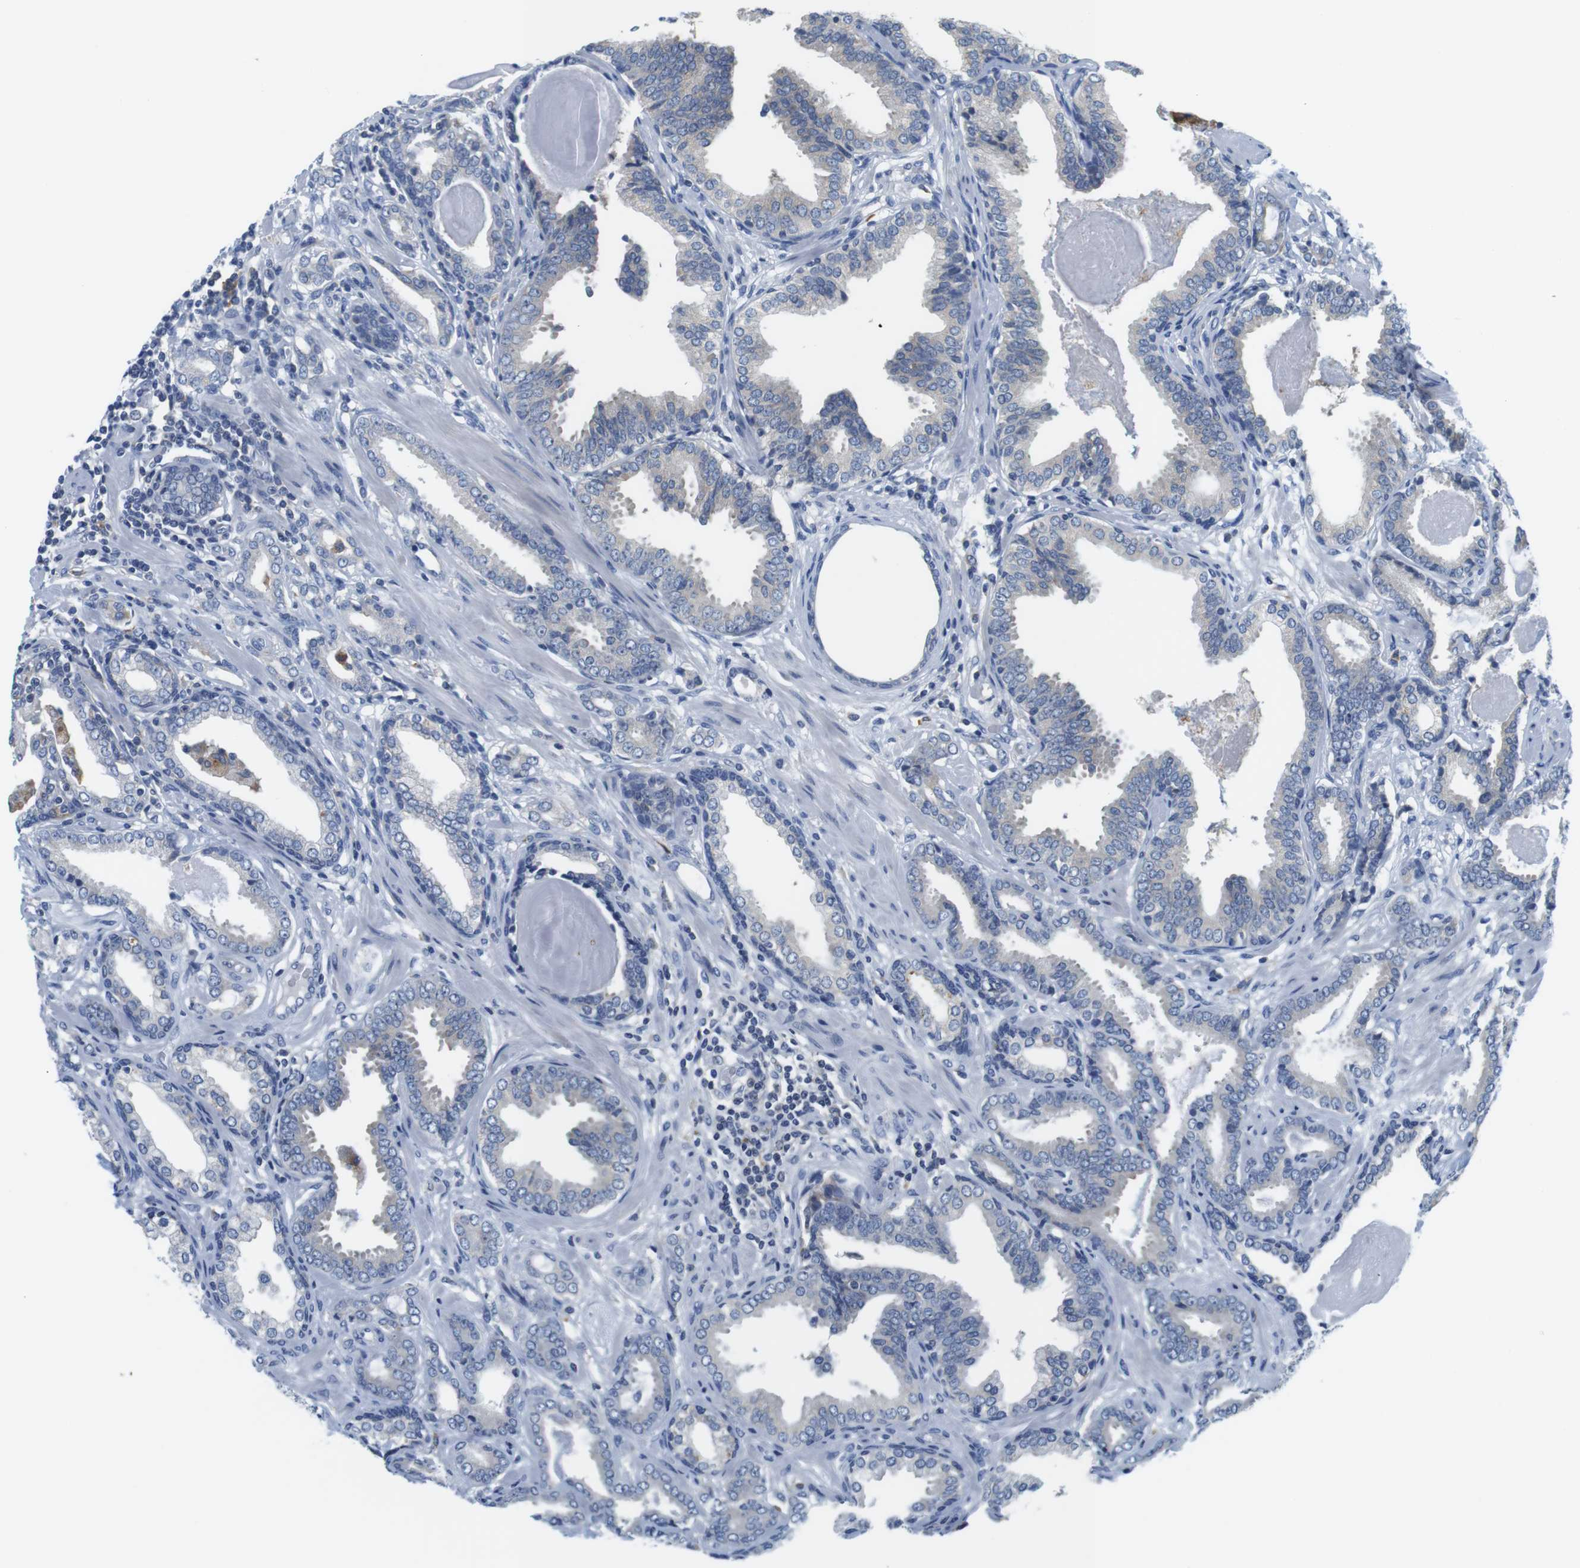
{"staining": {"intensity": "negative", "quantity": "none", "location": "none"}, "tissue": "prostate cancer", "cell_type": "Tumor cells", "image_type": "cancer", "snomed": [{"axis": "morphology", "description": "Adenocarcinoma, Low grade"}, {"axis": "topography", "description": "Prostate"}], "caption": "Immunohistochemical staining of prostate cancer (low-grade adenocarcinoma) exhibits no significant positivity in tumor cells.", "gene": "CNGA2", "patient": {"sex": "male", "age": 53}}